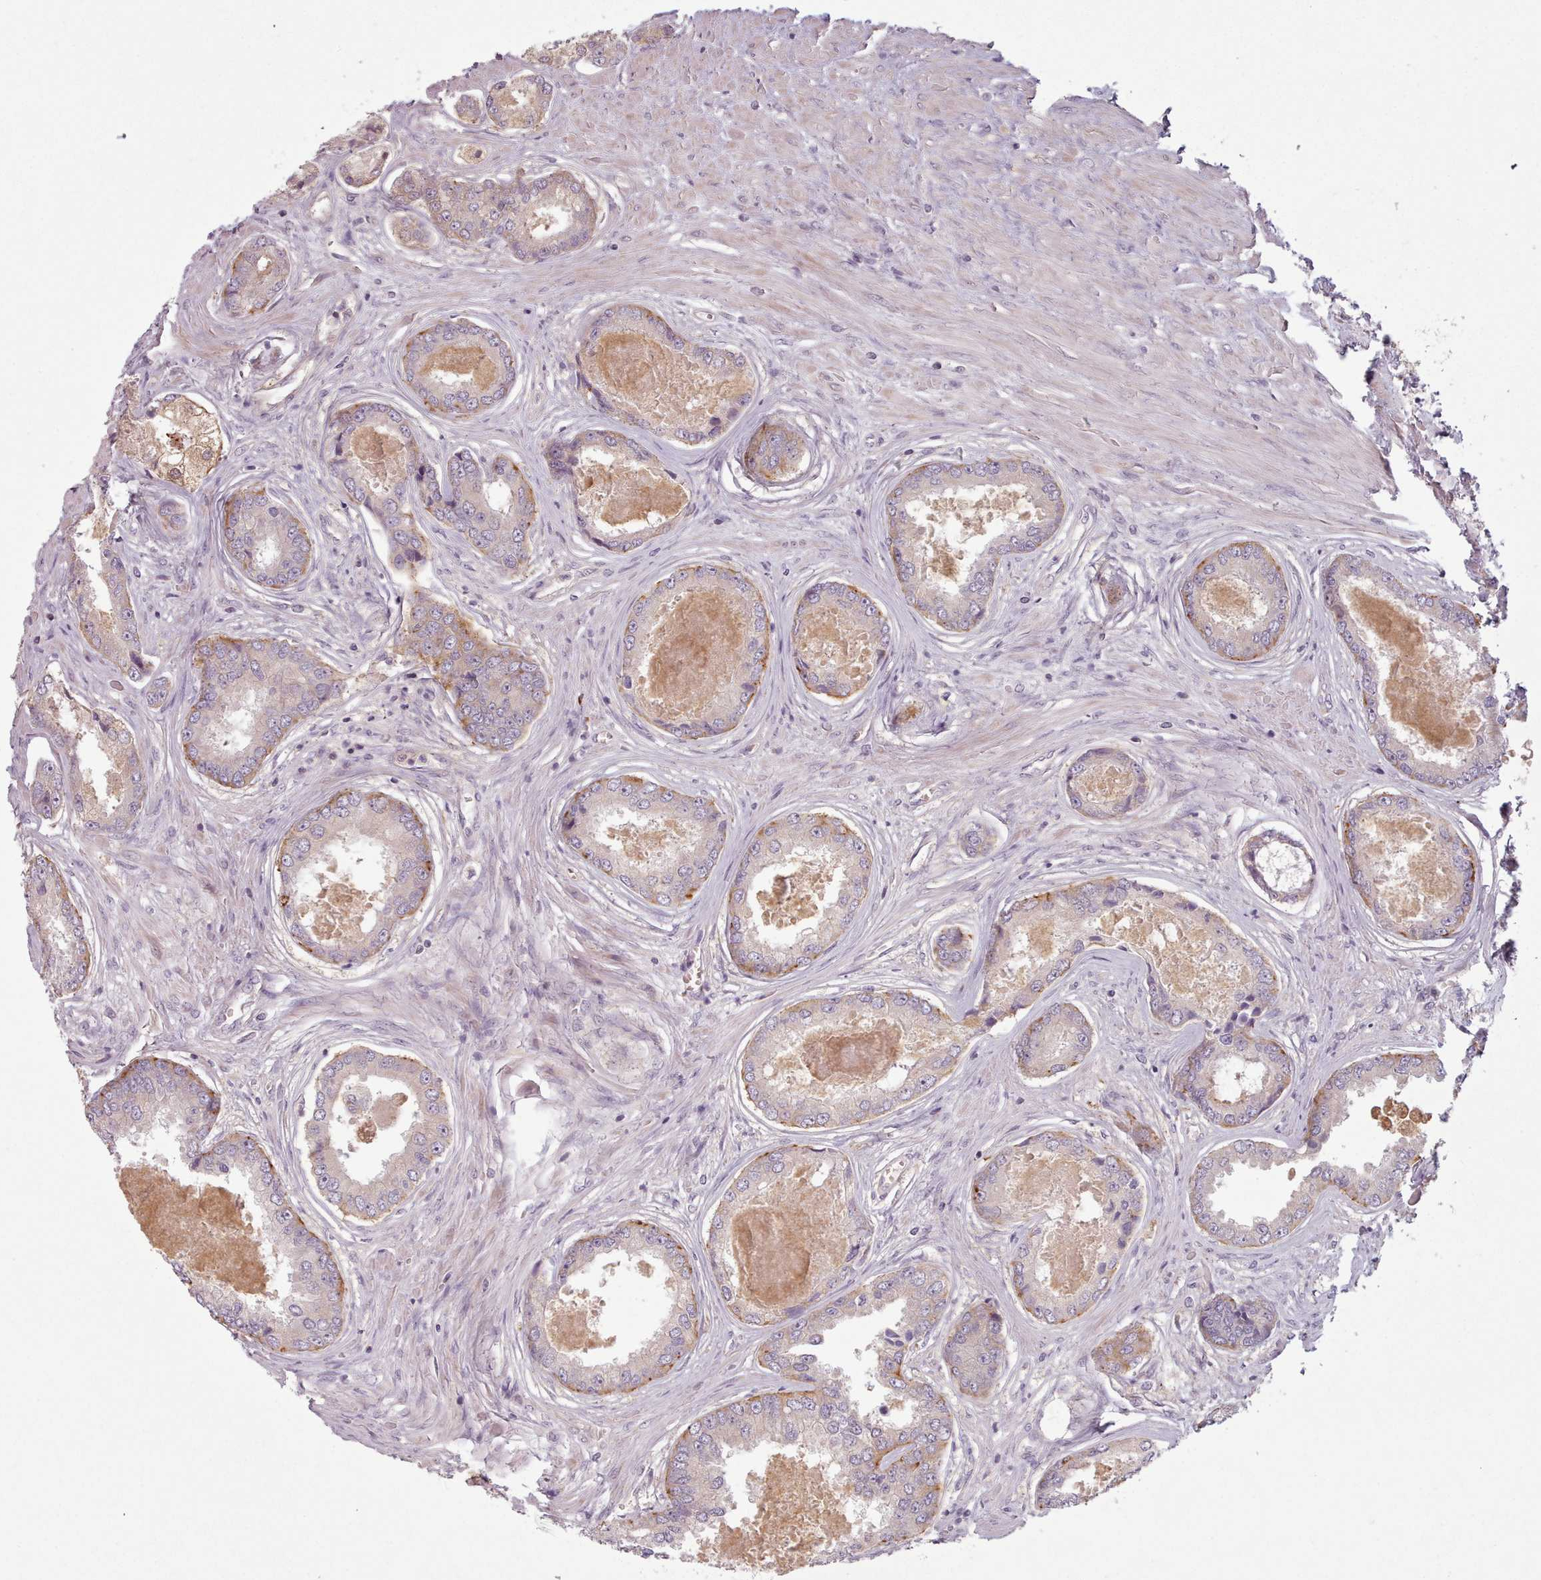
{"staining": {"intensity": "moderate", "quantity": "<25%", "location": "cytoplasmic/membranous"}, "tissue": "prostate cancer", "cell_type": "Tumor cells", "image_type": "cancer", "snomed": [{"axis": "morphology", "description": "Adenocarcinoma, Low grade"}, {"axis": "topography", "description": "Prostate"}], "caption": "Protein staining shows moderate cytoplasmic/membranous staining in about <25% of tumor cells in prostate cancer.", "gene": "NT5DC2", "patient": {"sex": "male", "age": 68}}